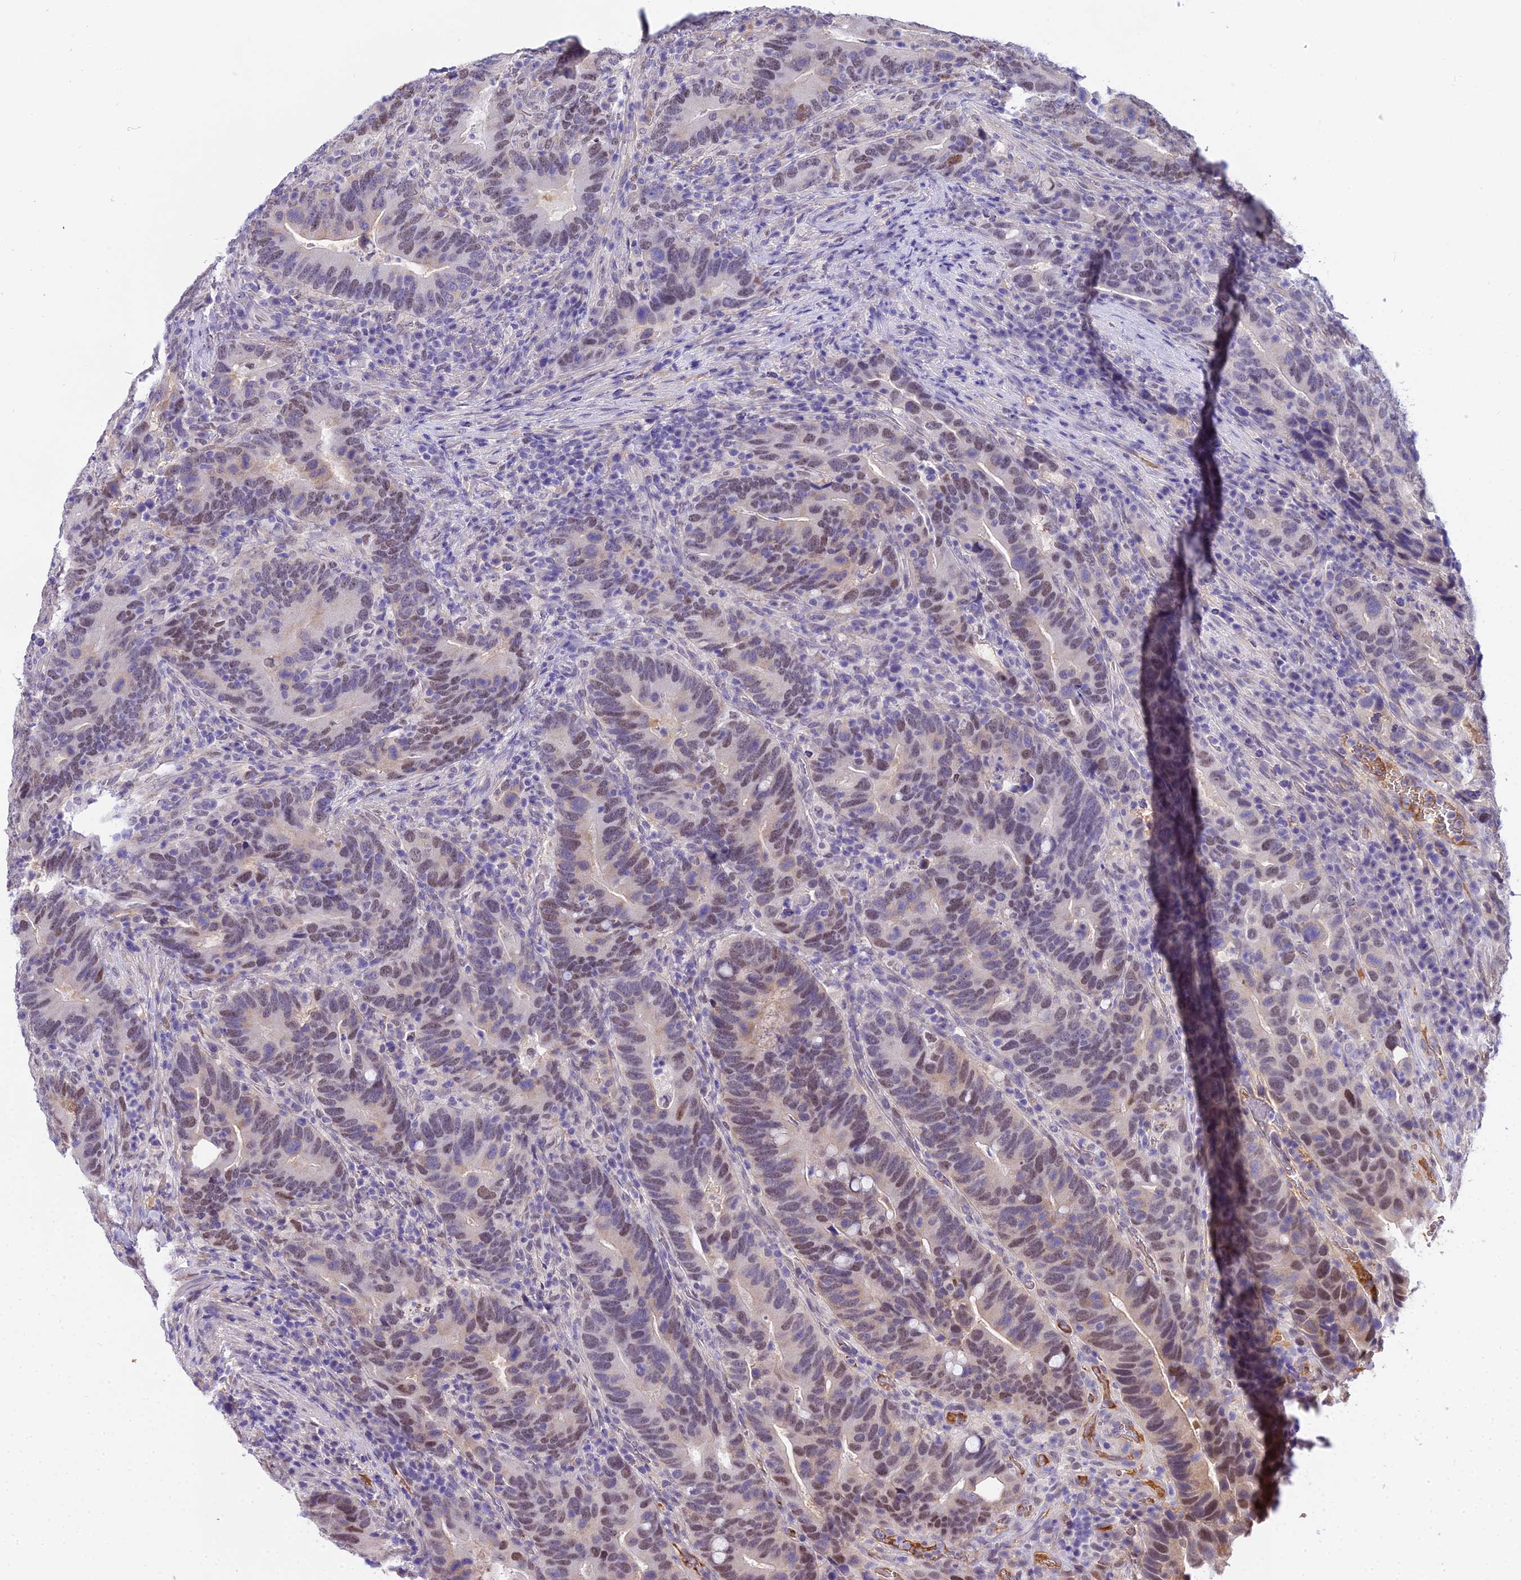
{"staining": {"intensity": "weak", "quantity": "25%-75%", "location": "nuclear"}, "tissue": "colorectal cancer", "cell_type": "Tumor cells", "image_type": "cancer", "snomed": [{"axis": "morphology", "description": "Adenocarcinoma, NOS"}, {"axis": "topography", "description": "Colon"}], "caption": "Weak nuclear protein positivity is identified in approximately 25%-75% of tumor cells in colorectal adenocarcinoma.", "gene": "MAT2A", "patient": {"sex": "female", "age": 66}}